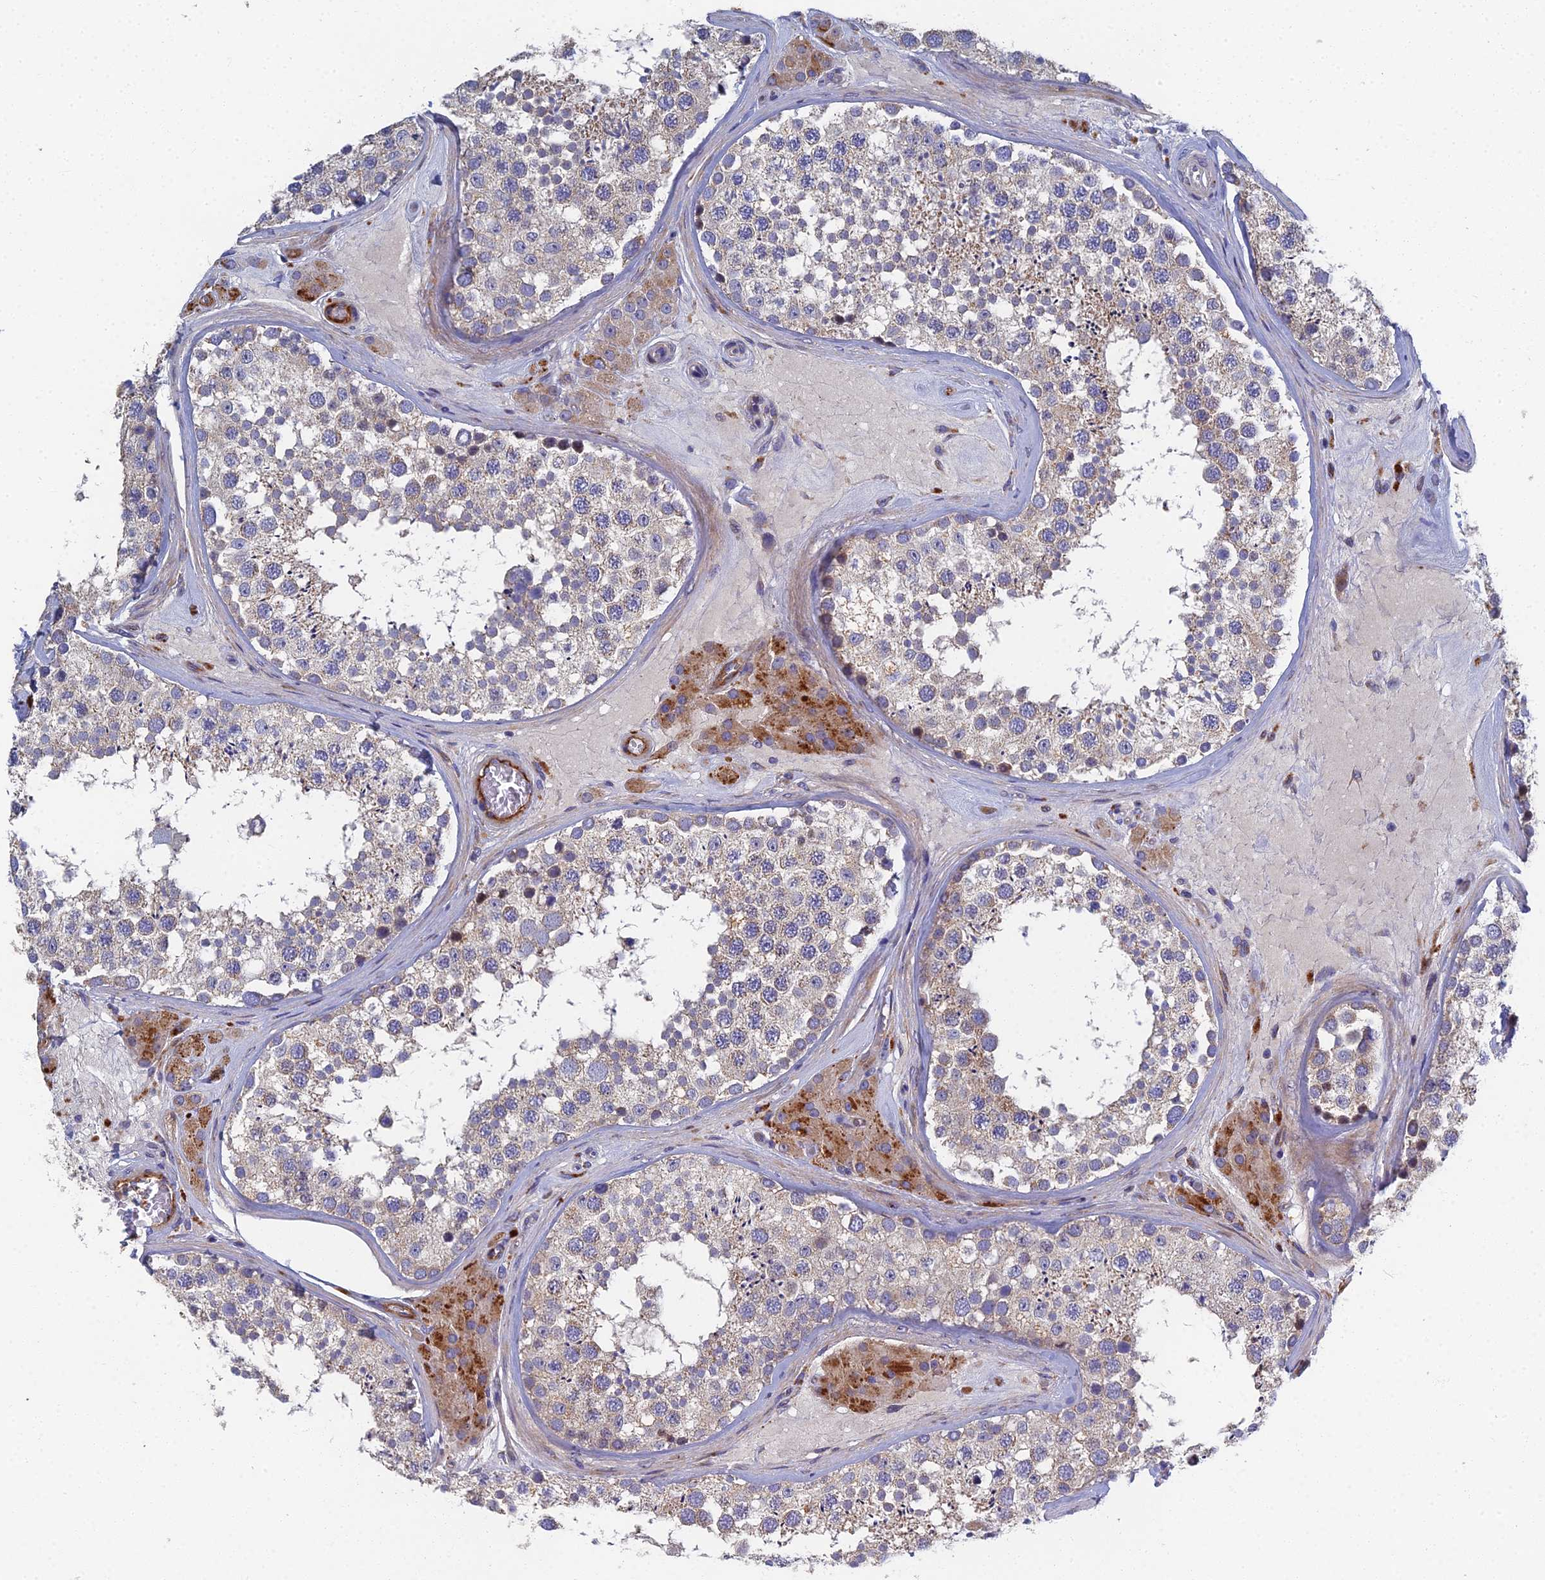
{"staining": {"intensity": "weak", "quantity": "25%-75%", "location": "cytoplasmic/membranous"}, "tissue": "testis", "cell_type": "Cells in seminiferous ducts", "image_type": "normal", "snomed": [{"axis": "morphology", "description": "Normal tissue, NOS"}, {"axis": "topography", "description": "Testis"}], "caption": "Testis stained with a brown dye exhibits weak cytoplasmic/membranous positive staining in about 25%-75% of cells in seminiferous ducts.", "gene": "RNASEK", "patient": {"sex": "male", "age": 46}}